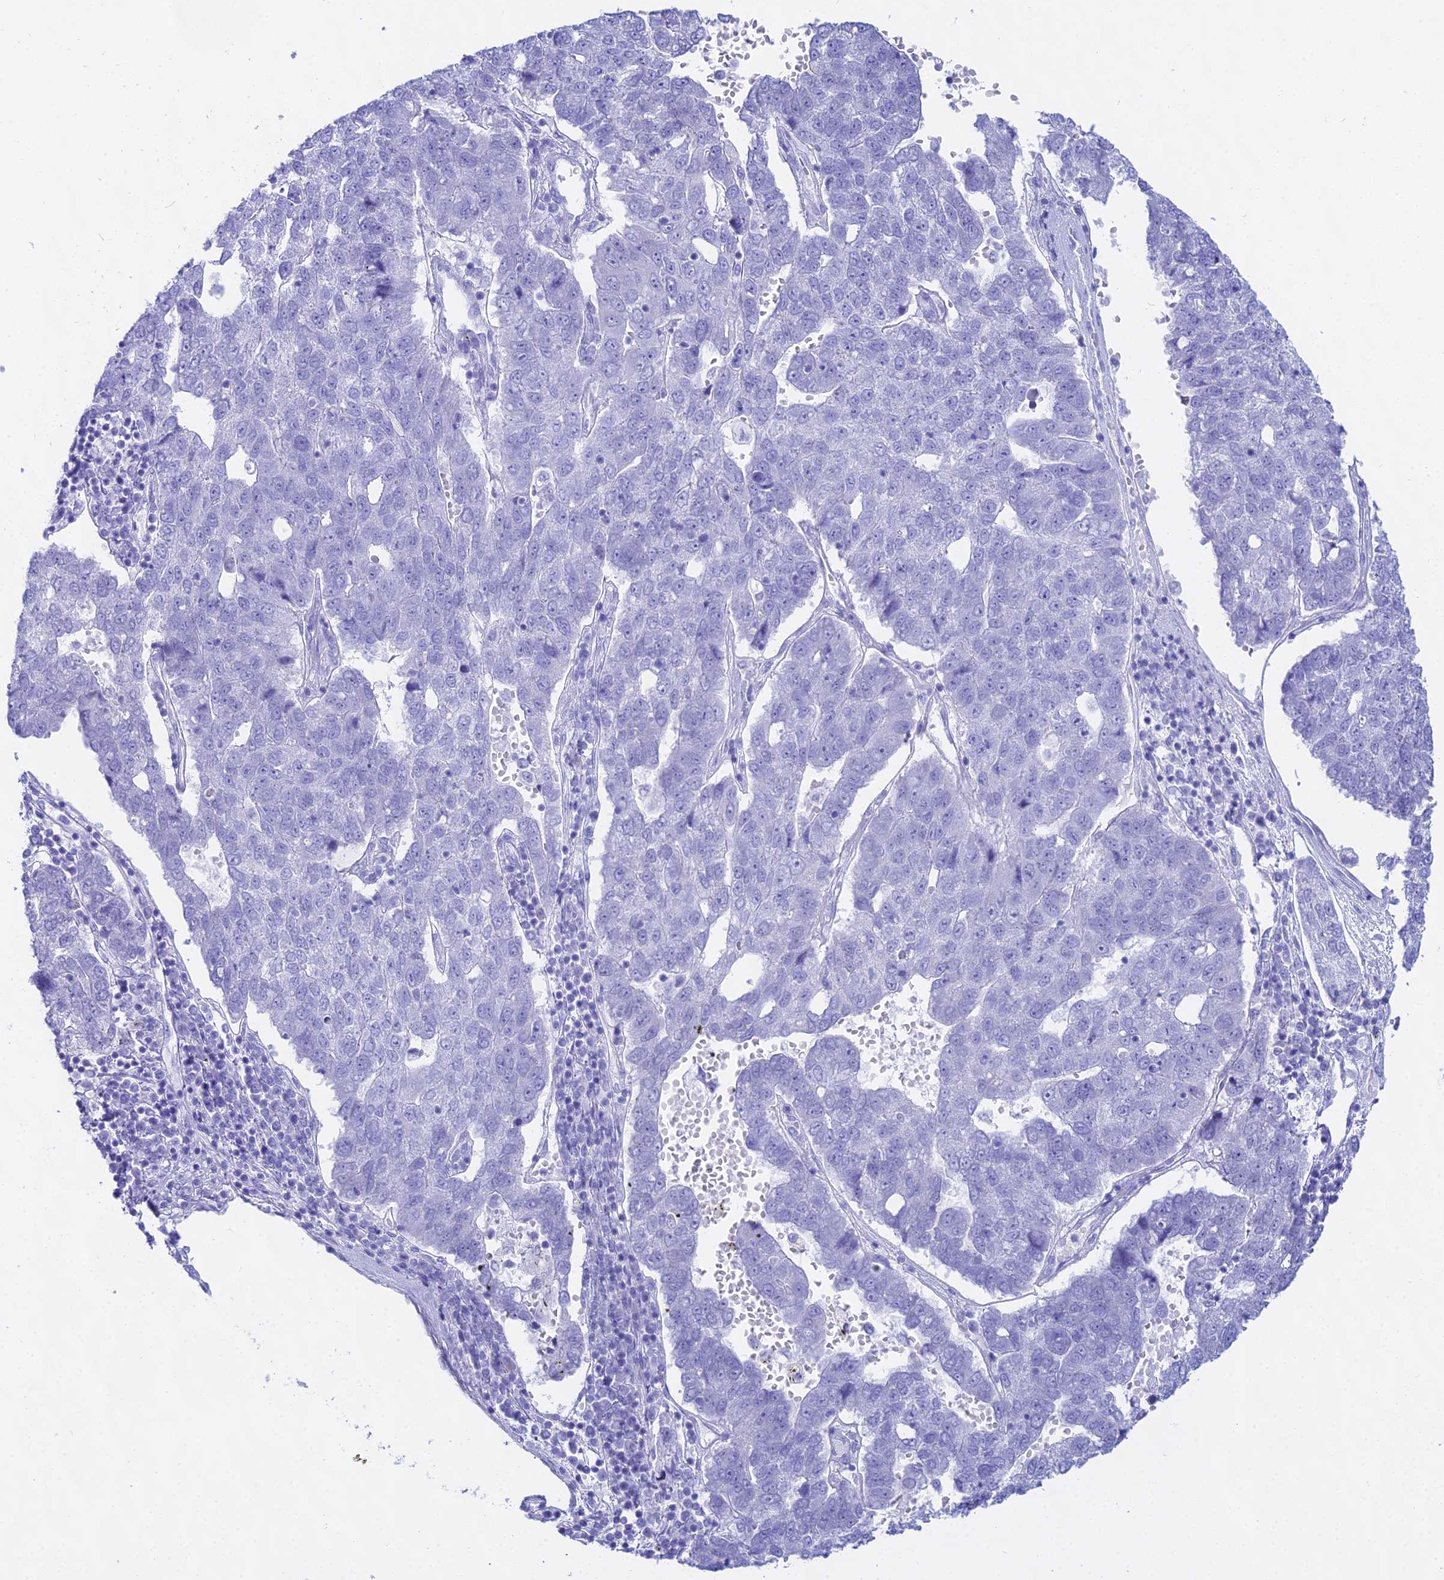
{"staining": {"intensity": "negative", "quantity": "none", "location": "none"}, "tissue": "pancreatic cancer", "cell_type": "Tumor cells", "image_type": "cancer", "snomed": [{"axis": "morphology", "description": "Adenocarcinoma, NOS"}, {"axis": "topography", "description": "Pancreas"}], "caption": "Immunohistochemistry (IHC) of human pancreatic cancer exhibits no expression in tumor cells.", "gene": "CGB2", "patient": {"sex": "female", "age": 61}}